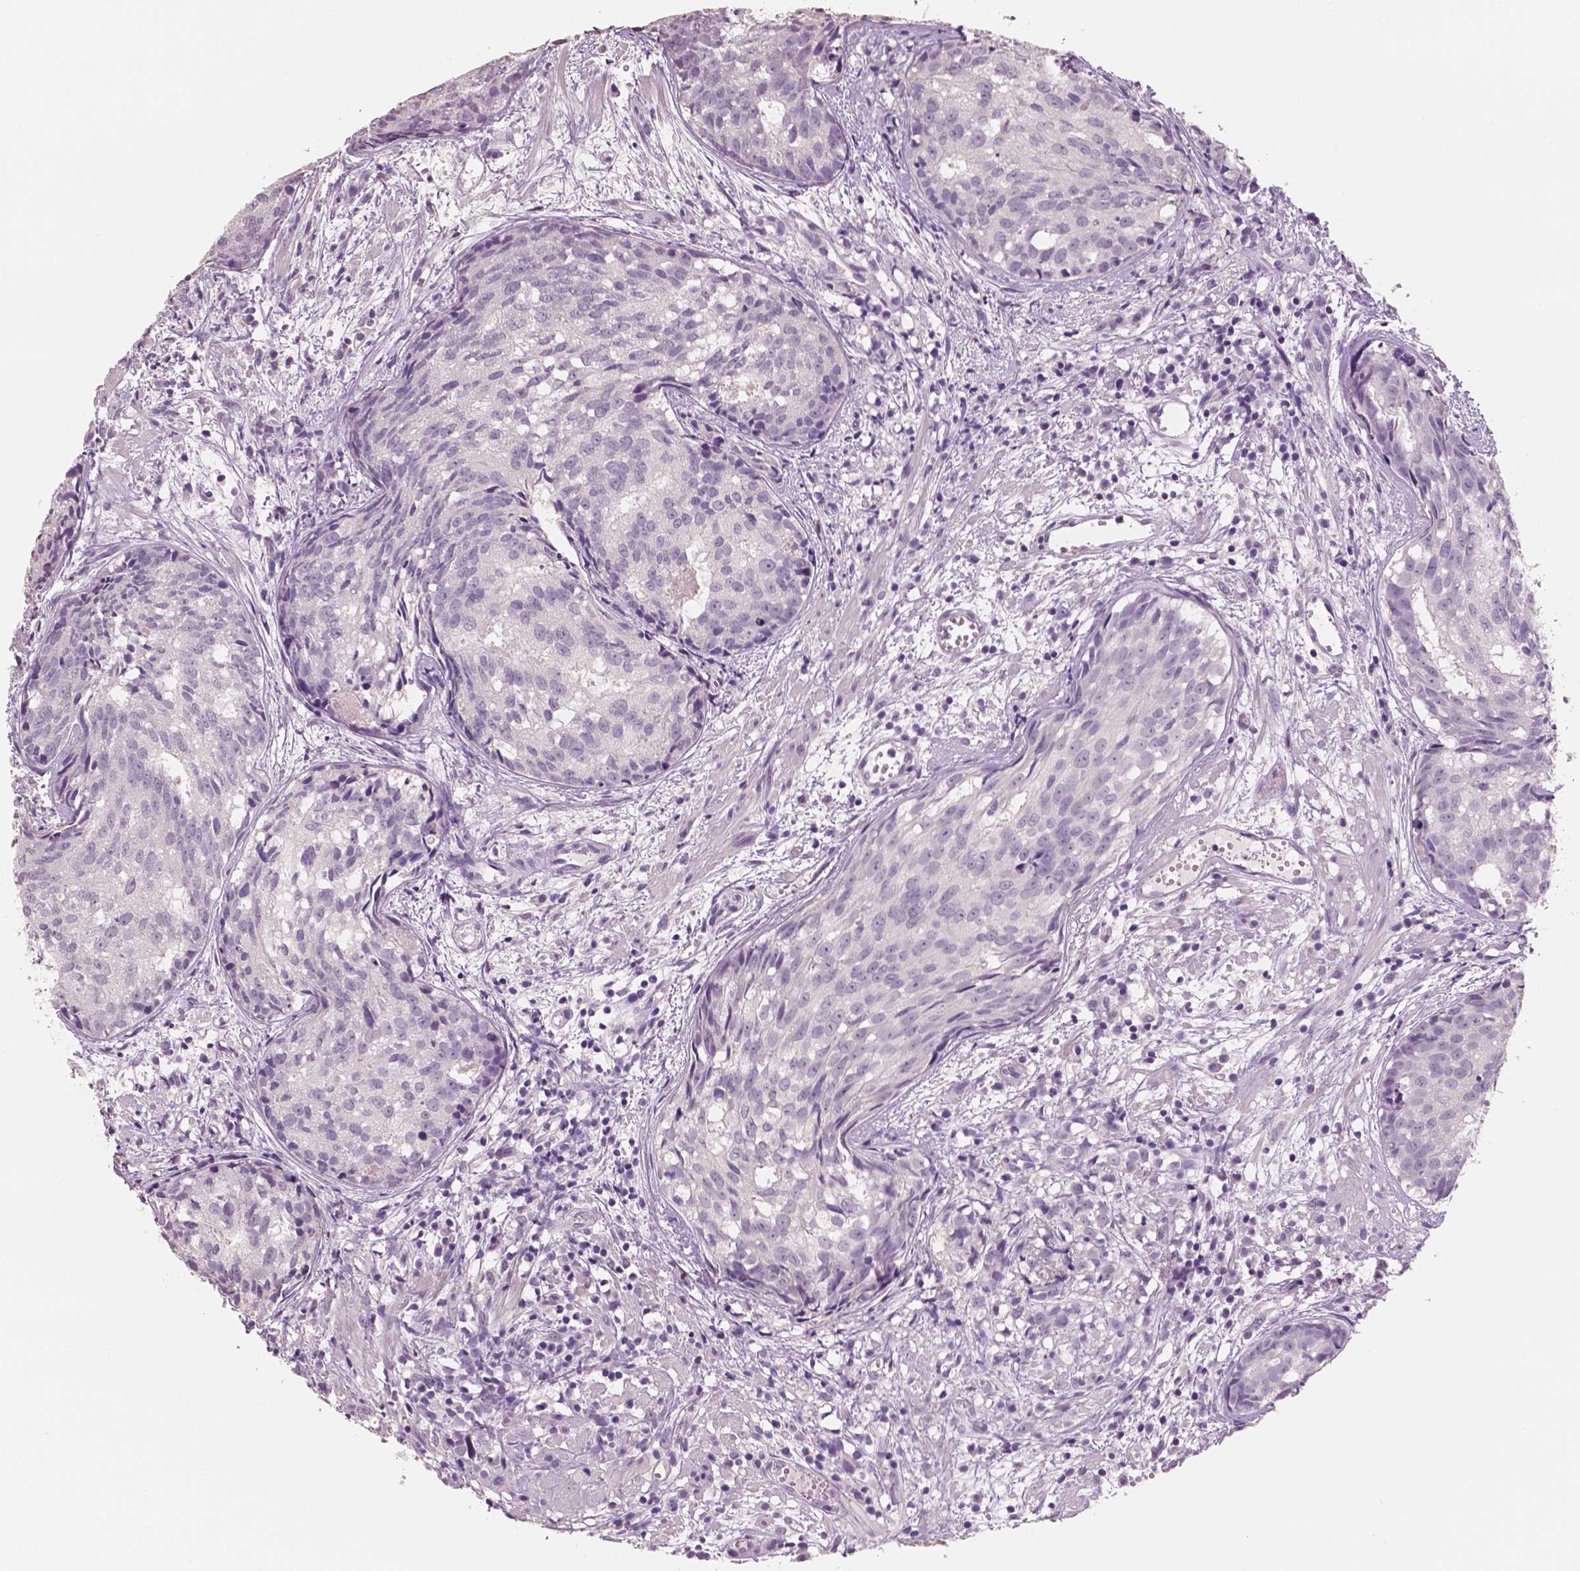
{"staining": {"intensity": "negative", "quantity": "none", "location": "none"}, "tissue": "prostate cancer", "cell_type": "Tumor cells", "image_type": "cancer", "snomed": [{"axis": "morphology", "description": "Adenocarcinoma, High grade"}, {"axis": "topography", "description": "Prostate"}], "caption": "Immunohistochemical staining of human prostate cancer reveals no significant positivity in tumor cells. (DAB (3,3'-diaminobenzidine) immunohistochemistry with hematoxylin counter stain).", "gene": "NECAB2", "patient": {"sex": "male", "age": 58}}